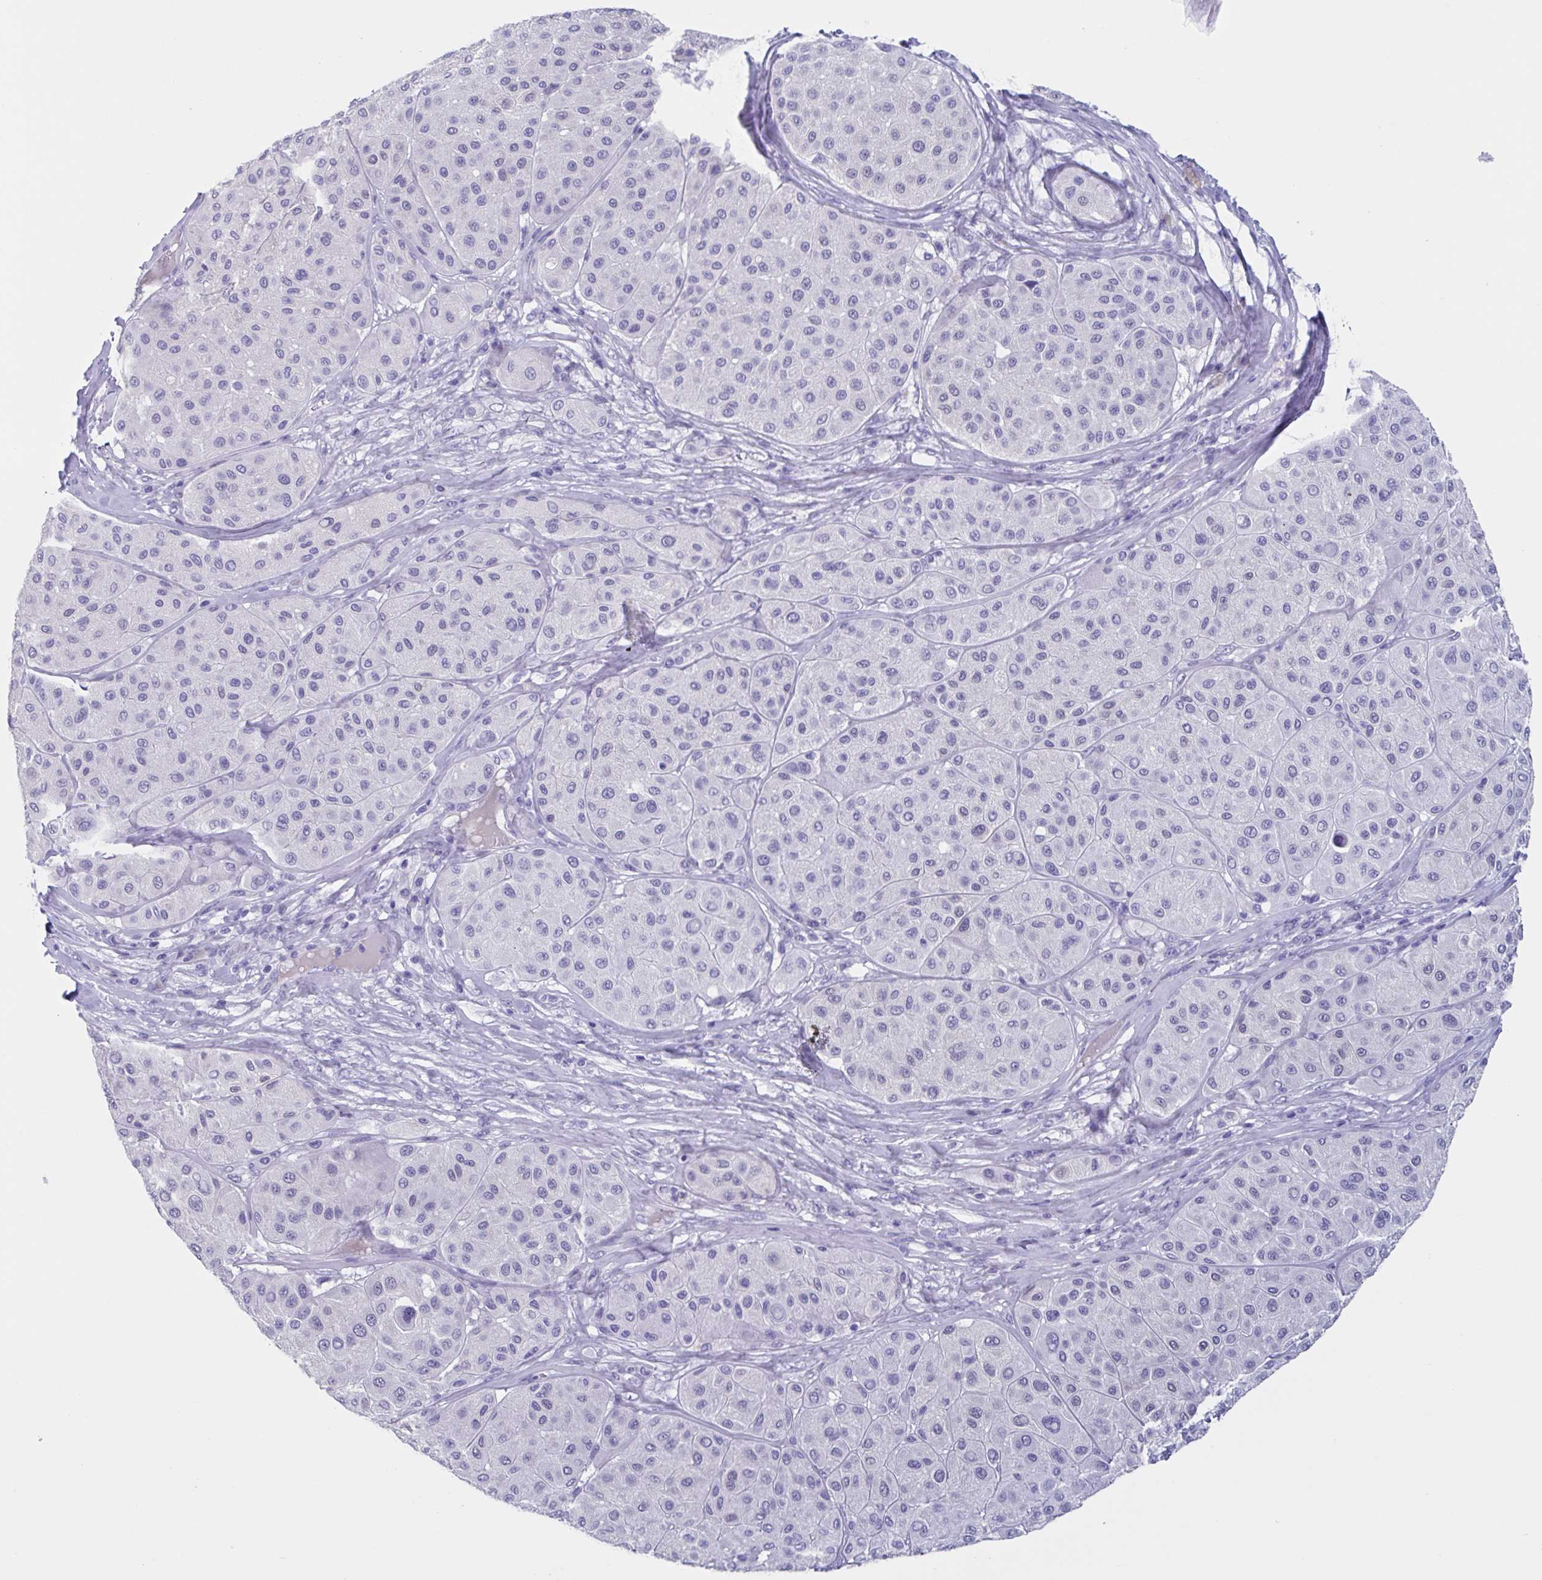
{"staining": {"intensity": "negative", "quantity": "none", "location": "none"}, "tissue": "melanoma", "cell_type": "Tumor cells", "image_type": "cancer", "snomed": [{"axis": "morphology", "description": "Malignant melanoma, Metastatic site"}, {"axis": "topography", "description": "Smooth muscle"}], "caption": "Malignant melanoma (metastatic site) stained for a protein using immunohistochemistry (IHC) shows no positivity tumor cells.", "gene": "USP35", "patient": {"sex": "male", "age": 41}}